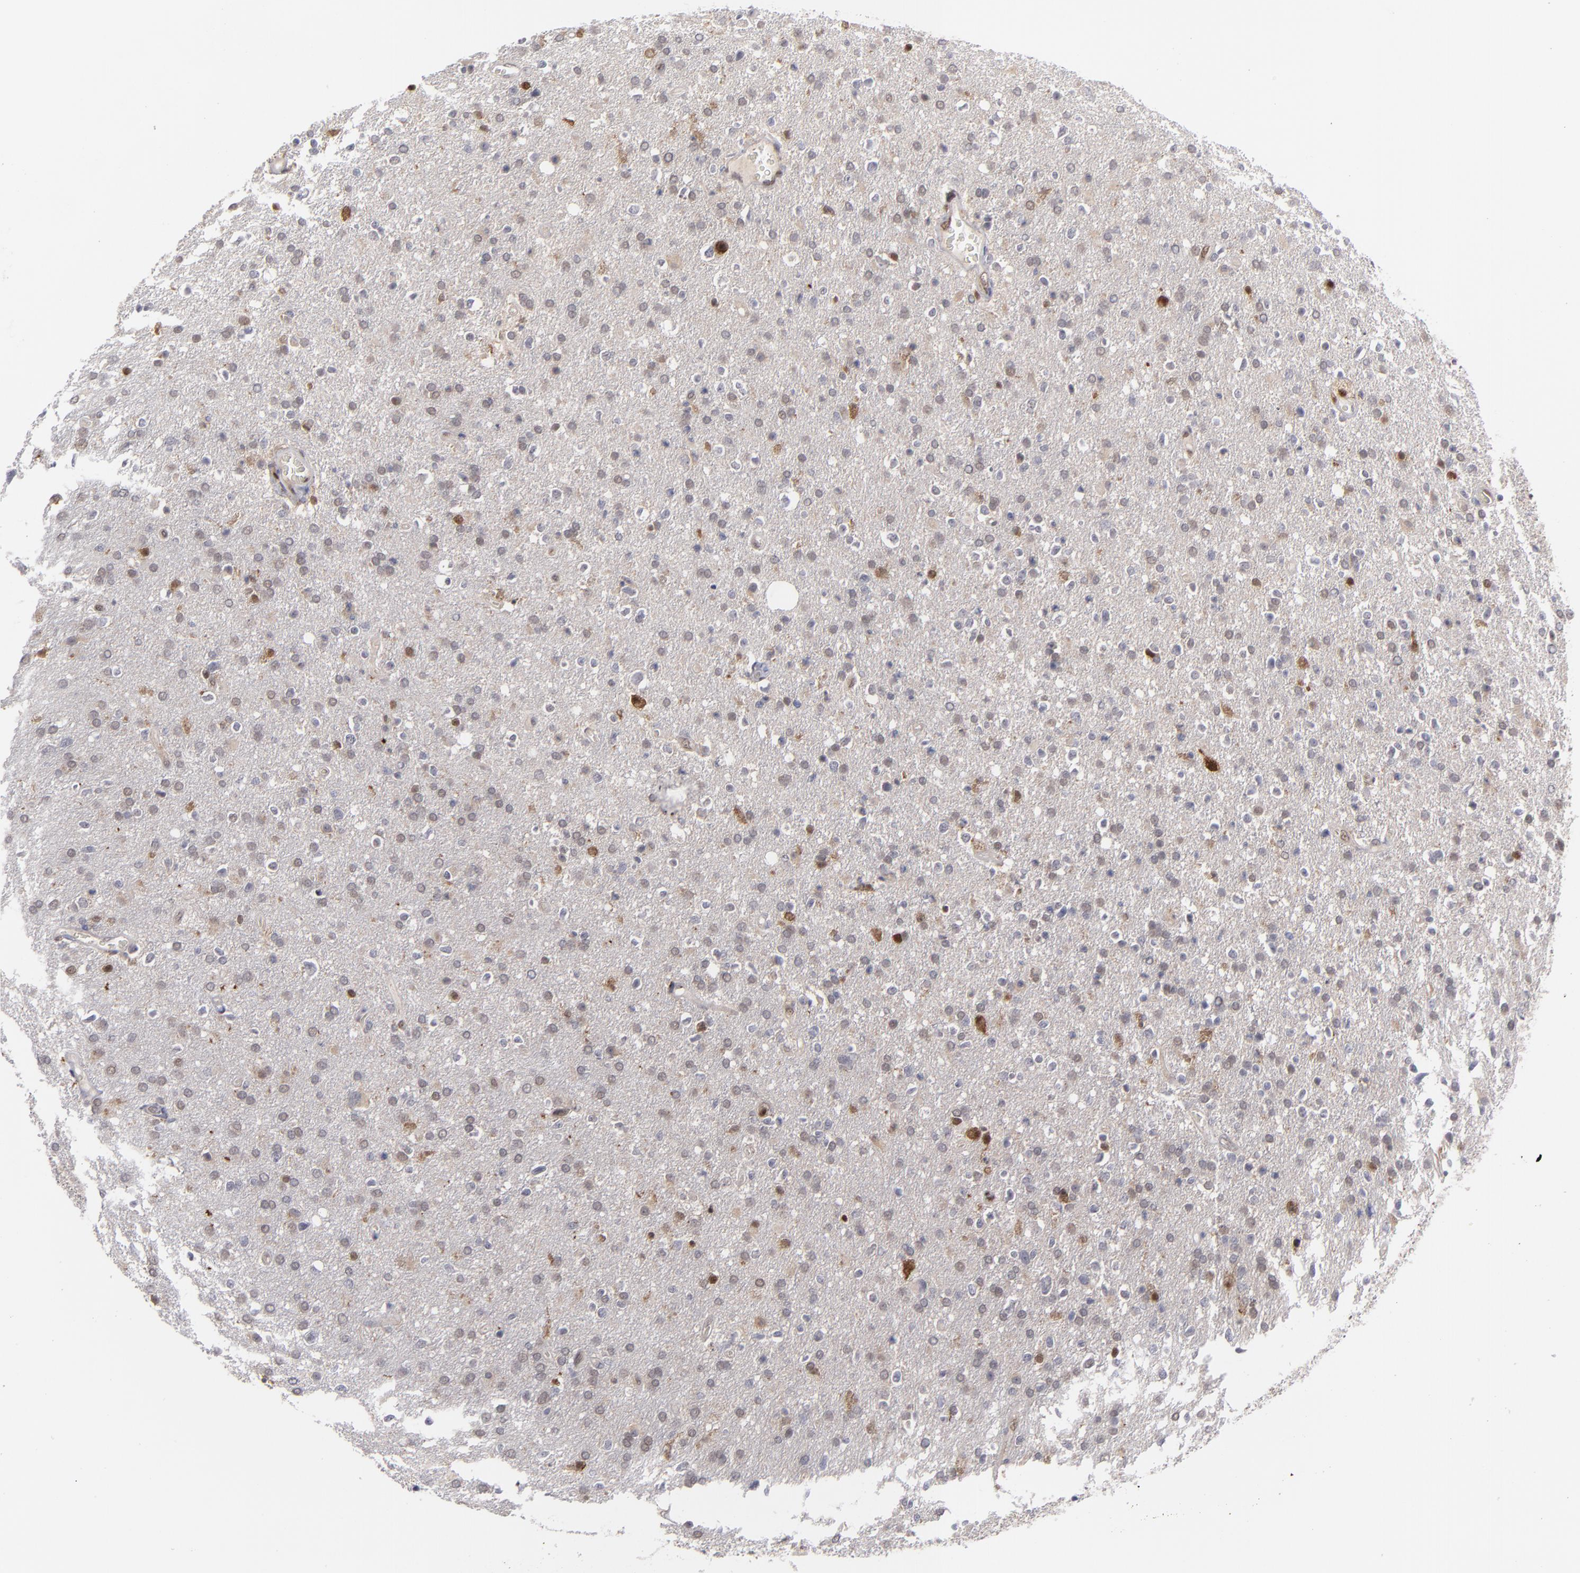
{"staining": {"intensity": "weak", "quantity": "<25%", "location": "cytoplasmic/membranous,nuclear"}, "tissue": "glioma", "cell_type": "Tumor cells", "image_type": "cancer", "snomed": [{"axis": "morphology", "description": "Glioma, malignant, High grade"}, {"axis": "topography", "description": "Brain"}], "caption": "IHC photomicrograph of glioma stained for a protein (brown), which reveals no staining in tumor cells.", "gene": "GSR", "patient": {"sex": "male", "age": 33}}